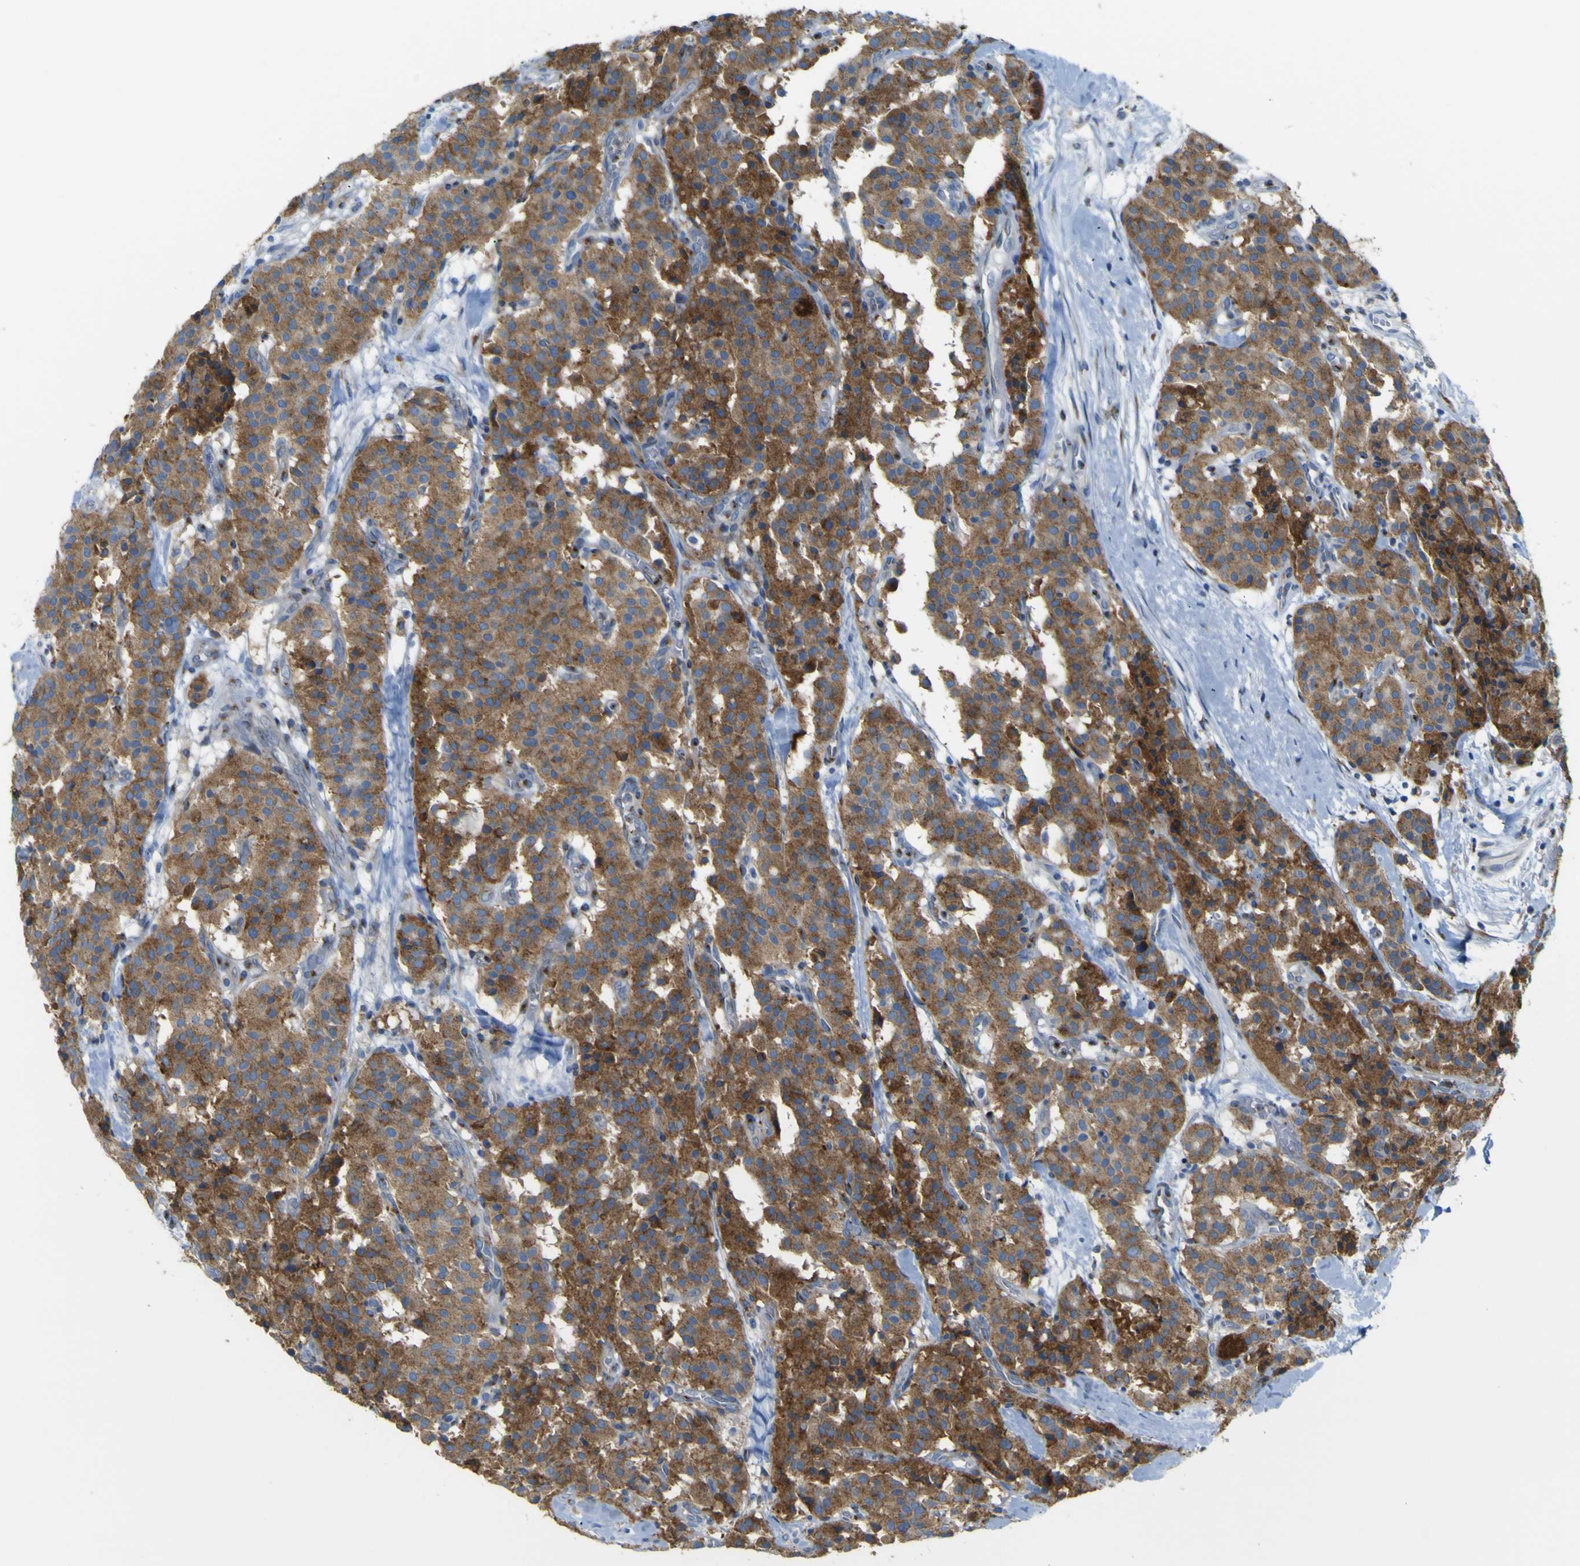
{"staining": {"intensity": "moderate", "quantity": ">75%", "location": "cytoplasmic/membranous"}, "tissue": "carcinoid", "cell_type": "Tumor cells", "image_type": "cancer", "snomed": [{"axis": "morphology", "description": "Carcinoid, malignant, NOS"}, {"axis": "topography", "description": "Lung"}], "caption": "Carcinoid stained with immunohistochemistry (IHC) demonstrates moderate cytoplasmic/membranous positivity in approximately >75% of tumor cells.", "gene": "IGF2R", "patient": {"sex": "male", "age": 30}}